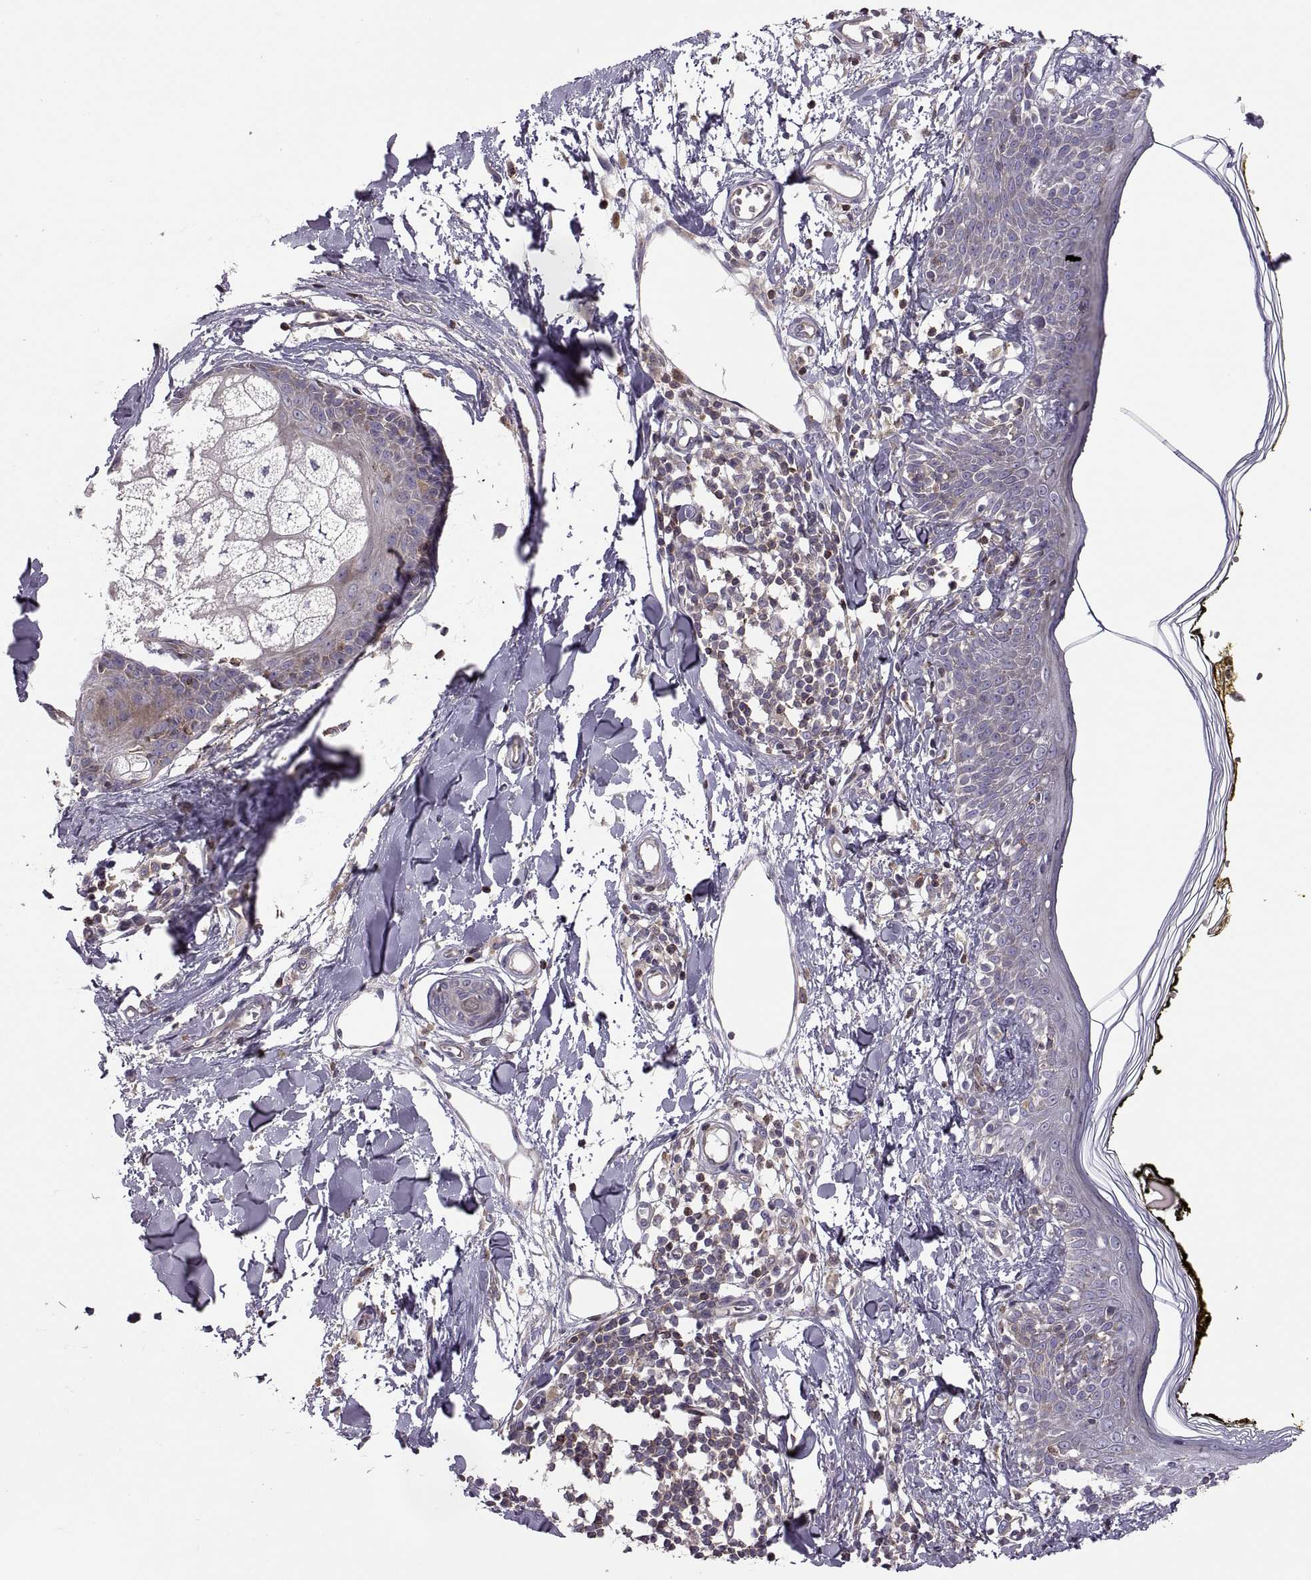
{"staining": {"intensity": "negative", "quantity": "none", "location": "none"}, "tissue": "skin", "cell_type": "Fibroblasts", "image_type": "normal", "snomed": [{"axis": "morphology", "description": "Normal tissue, NOS"}, {"axis": "topography", "description": "Skin"}], "caption": "DAB immunohistochemical staining of normal human skin shows no significant positivity in fibroblasts. (DAB (3,3'-diaminobenzidine) immunohistochemistry (IHC), high magnification).", "gene": "SPATA32", "patient": {"sex": "male", "age": 76}}